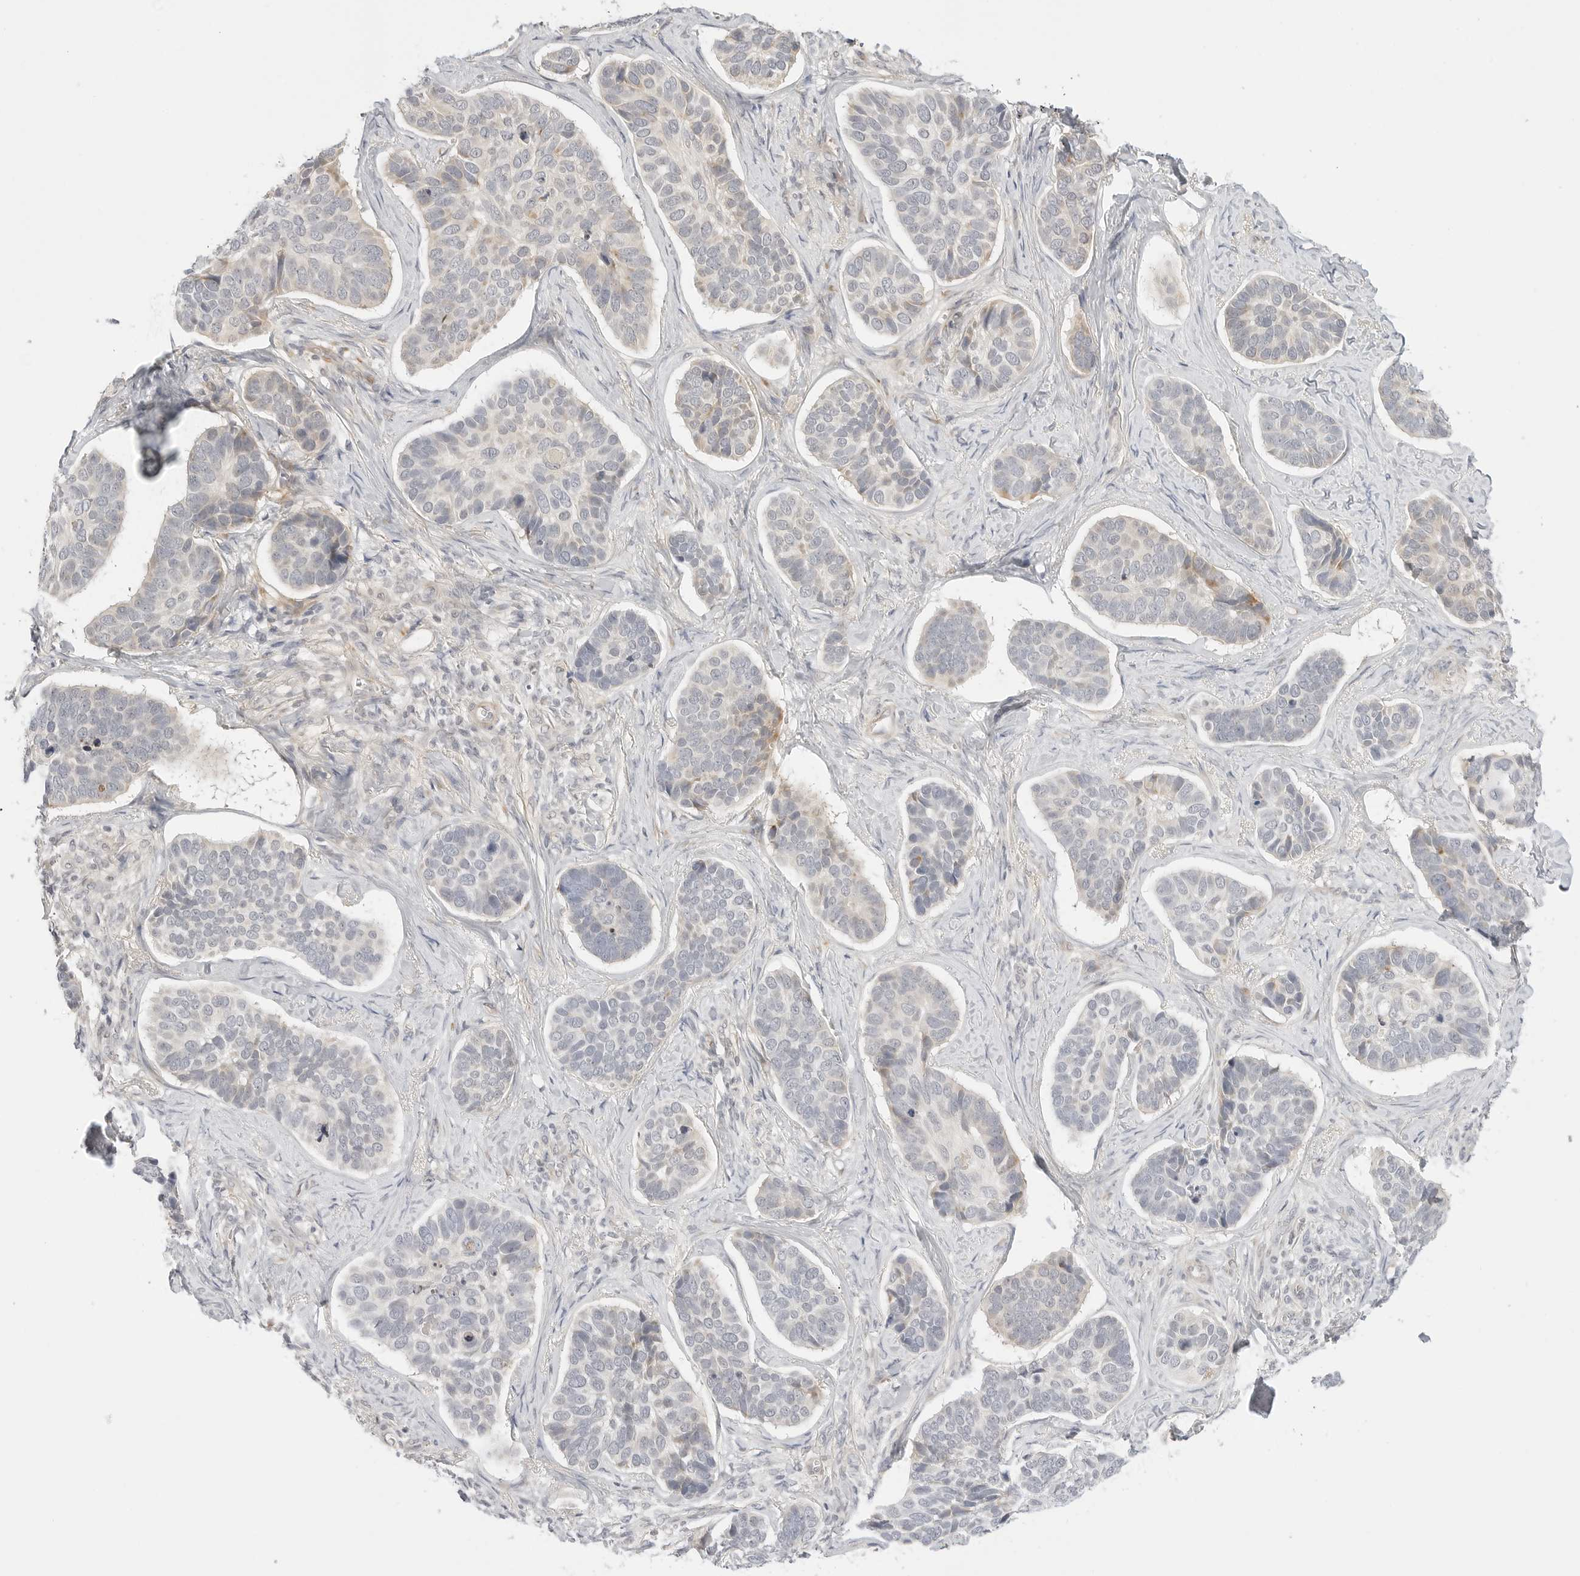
{"staining": {"intensity": "negative", "quantity": "none", "location": "none"}, "tissue": "skin cancer", "cell_type": "Tumor cells", "image_type": "cancer", "snomed": [{"axis": "morphology", "description": "Basal cell carcinoma"}, {"axis": "topography", "description": "Skin"}], "caption": "High magnification brightfield microscopy of skin basal cell carcinoma stained with DAB (brown) and counterstained with hematoxylin (blue): tumor cells show no significant staining.", "gene": "TCP1", "patient": {"sex": "male", "age": 62}}